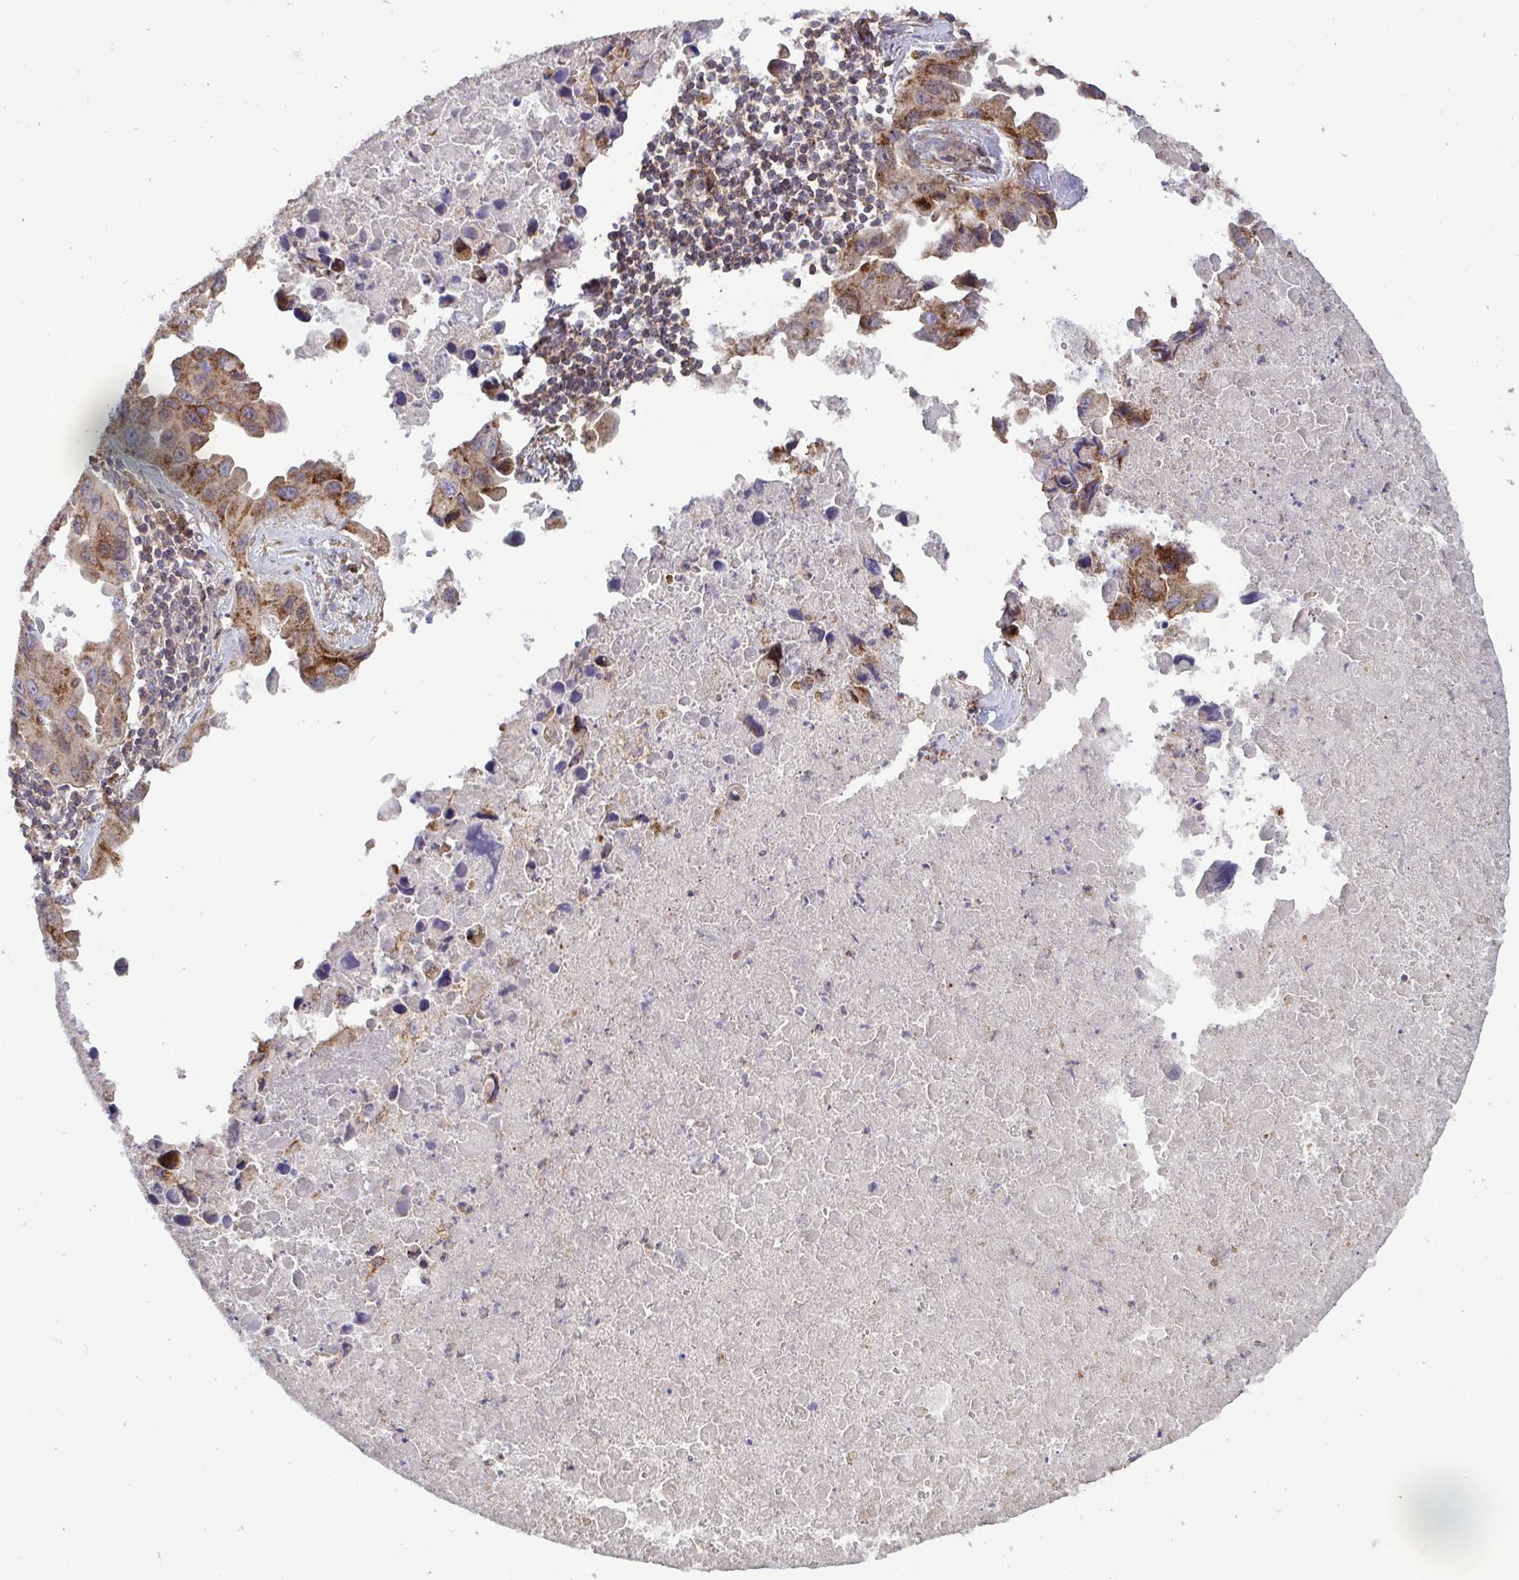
{"staining": {"intensity": "moderate", "quantity": "25%-75%", "location": "cytoplasmic/membranous"}, "tissue": "lung cancer", "cell_type": "Tumor cells", "image_type": "cancer", "snomed": [{"axis": "morphology", "description": "Adenocarcinoma, NOS"}, {"axis": "topography", "description": "Lymph node"}, {"axis": "topography", "description": "Lung"}], "caption": "This histopathology image displays adenocarcinoma (lung) stained with IHC to label a protein in brown. The cytoplasmic/membranous of tumor cells show moderate positivity for the protein. Nuclei are counter-stained blue.", "gene": "SPRY1", "patient": {"sex": "male", "age": 64}}